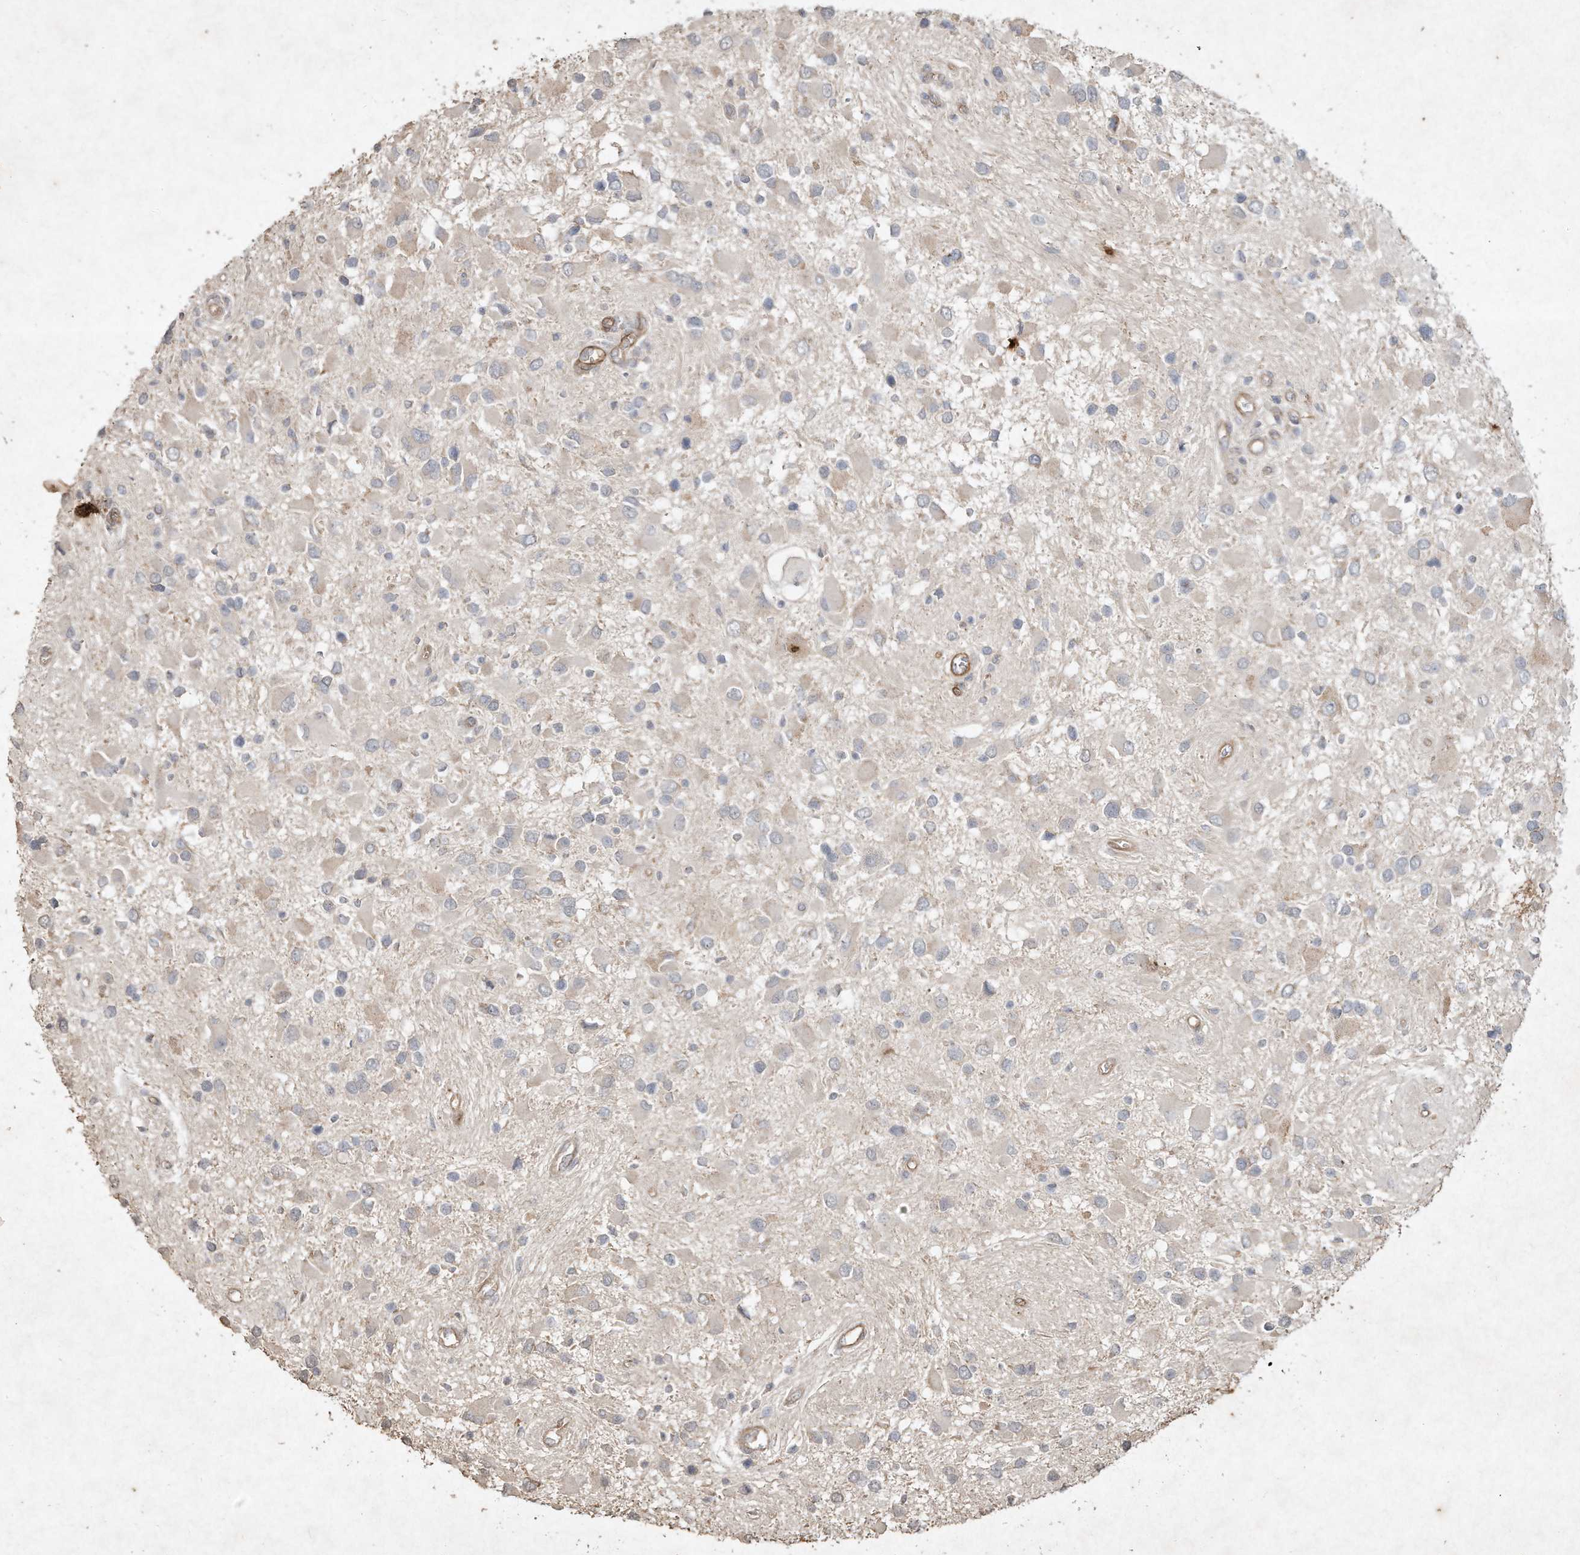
{"staining": {"intensity": "negative", "quantity": "none", "location": "none"}, "tissue": "glioma", "cell_type": "Tumor cells", "image_type": "cancer", "snomed": [{"axis": "morphology", "description": "Glioma, malignant, High grade"}, {"axis": "topography", "description": "Brain"}], "caption": "IHC of malignant glioma (high-grade) demonstrates no staining in tumor cells. (DAB (3,3'-diaminobenzidine) immunohistochemistry (IHC) visualized using brightfield microscopy, high magnification).", "gene": "HTR5A", "patient": {"sex": "male", "age": 53}}